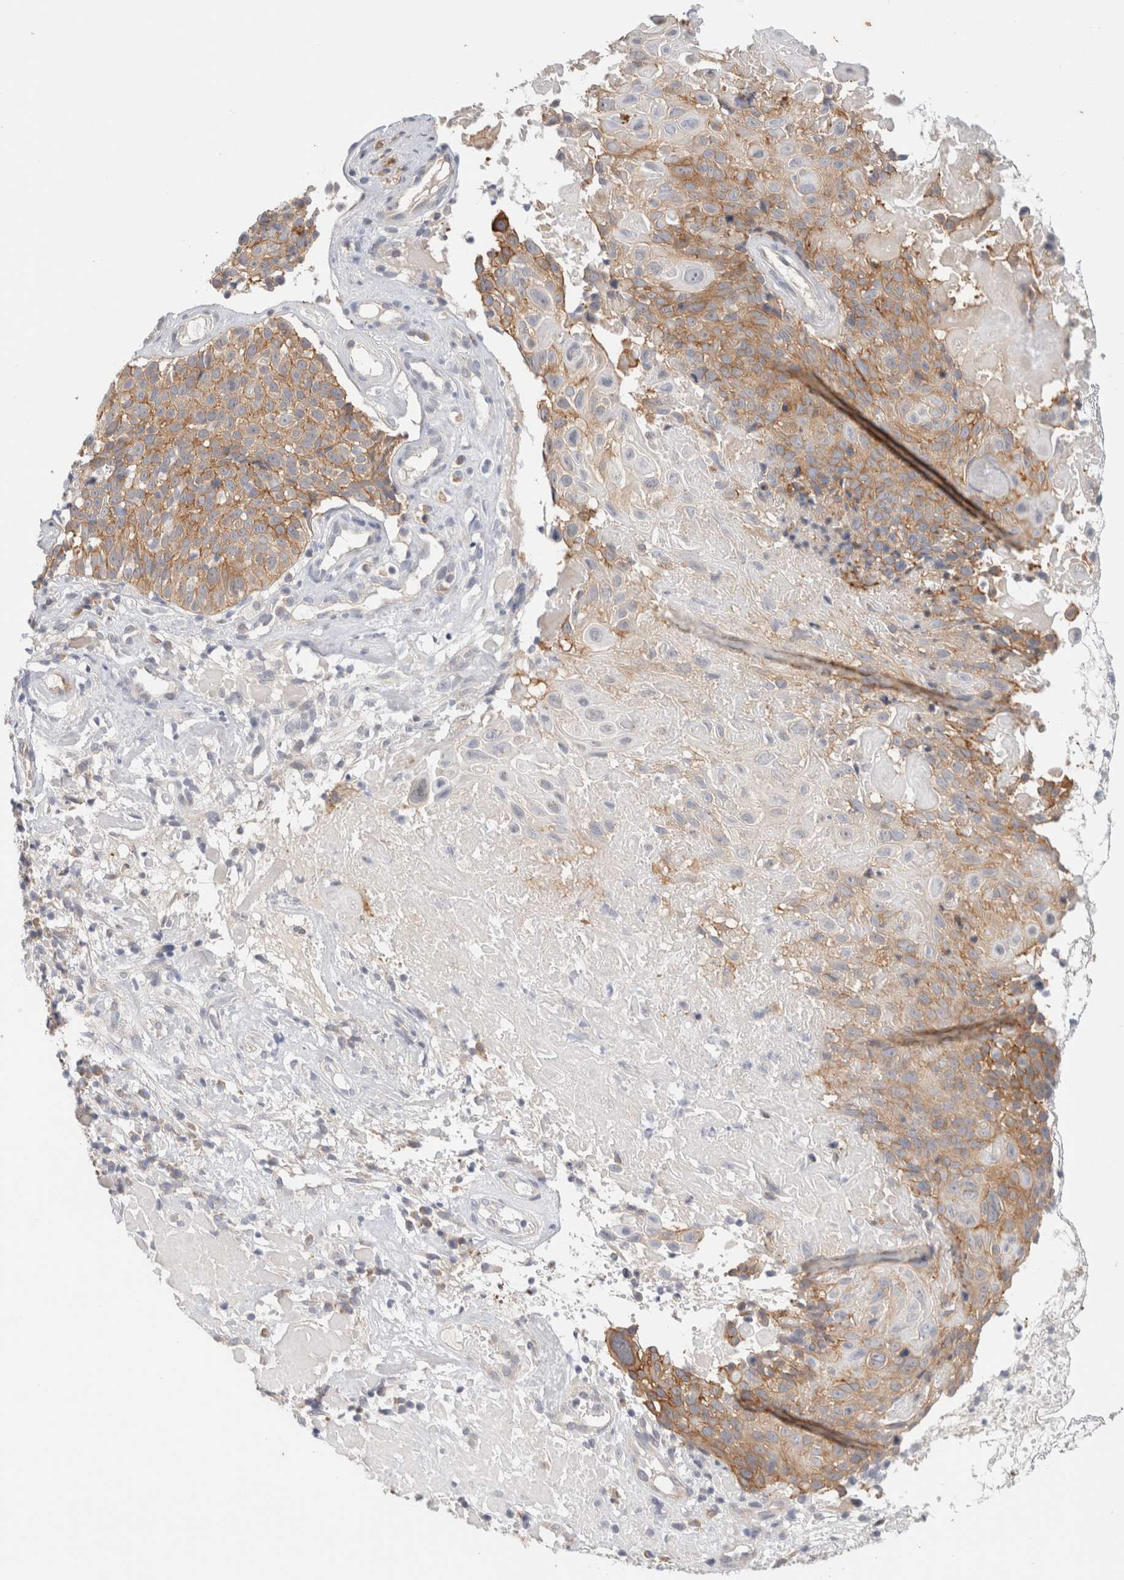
{"staining": {"intensity": "moderate", "quantity": ">75%", "location": "cytoplasmic/membranous"}, "tissue": "cervical cancer", "cell_type": "Tumor cells", "image_type": "cancer", "snomed": [{"axis": "morphology", "description": "Squamous cell carcinoma, NOS"}, {"axis": "topography", "description": "Cervix"}], "caption": "Protein positivity by immunohistochemistry (IHC) reveals moderate cytoplasmic/membranous staining in approximately >75% of tumor cells in cervical cancer.", "gene": "SPRTN", "patient": {"sex": "female", "age": 74}}